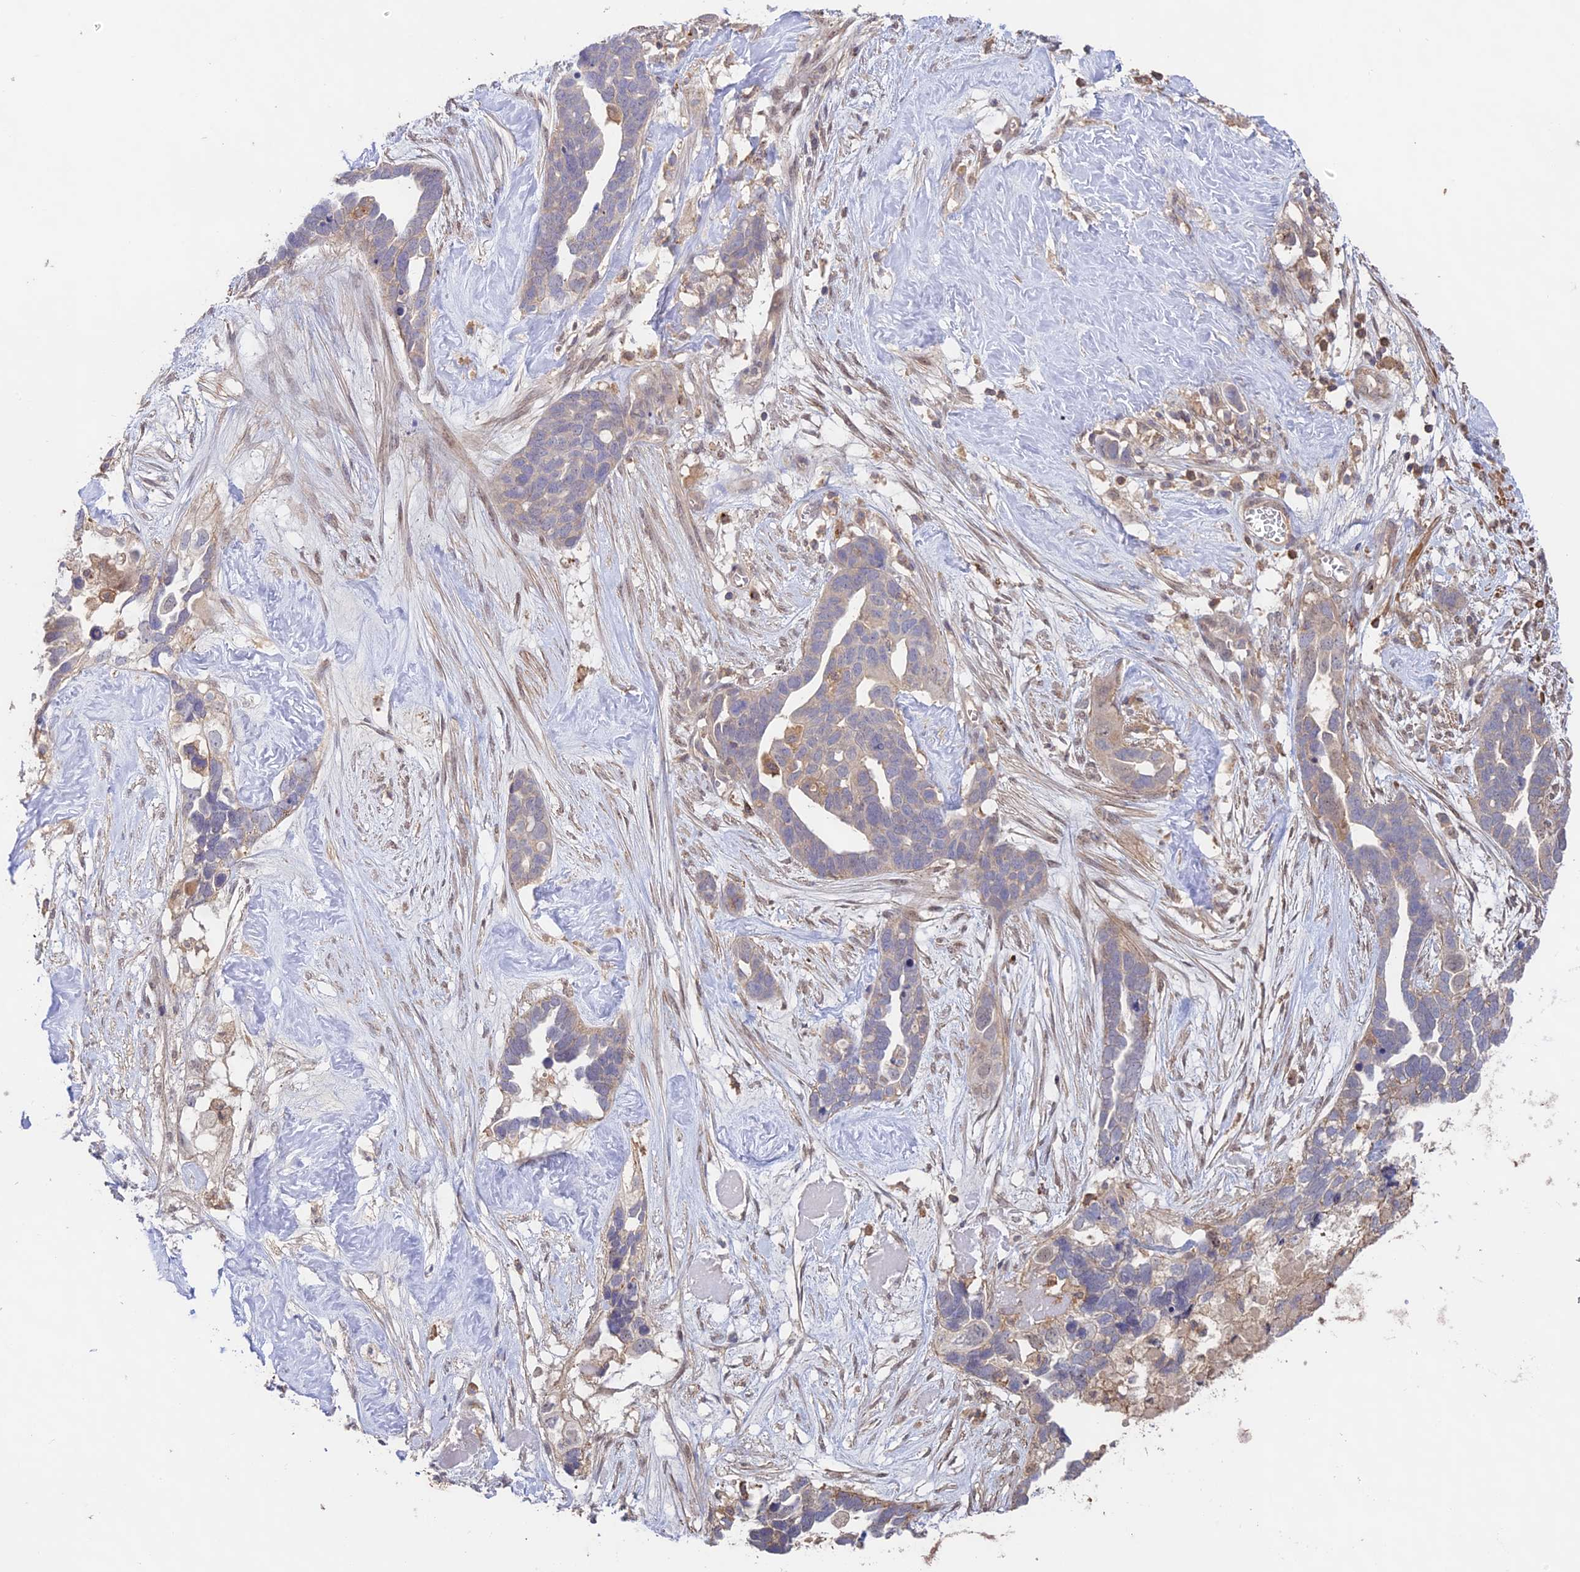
{"staining": {"intensity": "negative", "quantity": "none", "location": "none"}, "tissue": "ovarian cancer", "cell_type": "Tumor cells", "image_type": "cancer", "snomed": [{"axis": "morphology", "description": "Cystadenocarcinoma, serous, NOS"}, {"axis": "topography", "description": "Ovary"}], "caption": "Immunohistochemistry photomicrograph of ovarian cancer stained for a protein (brown), which reveals no staining in tumor cells.", "gene": "CLCF1", "patient": {"sex": "female", "age": 54}}